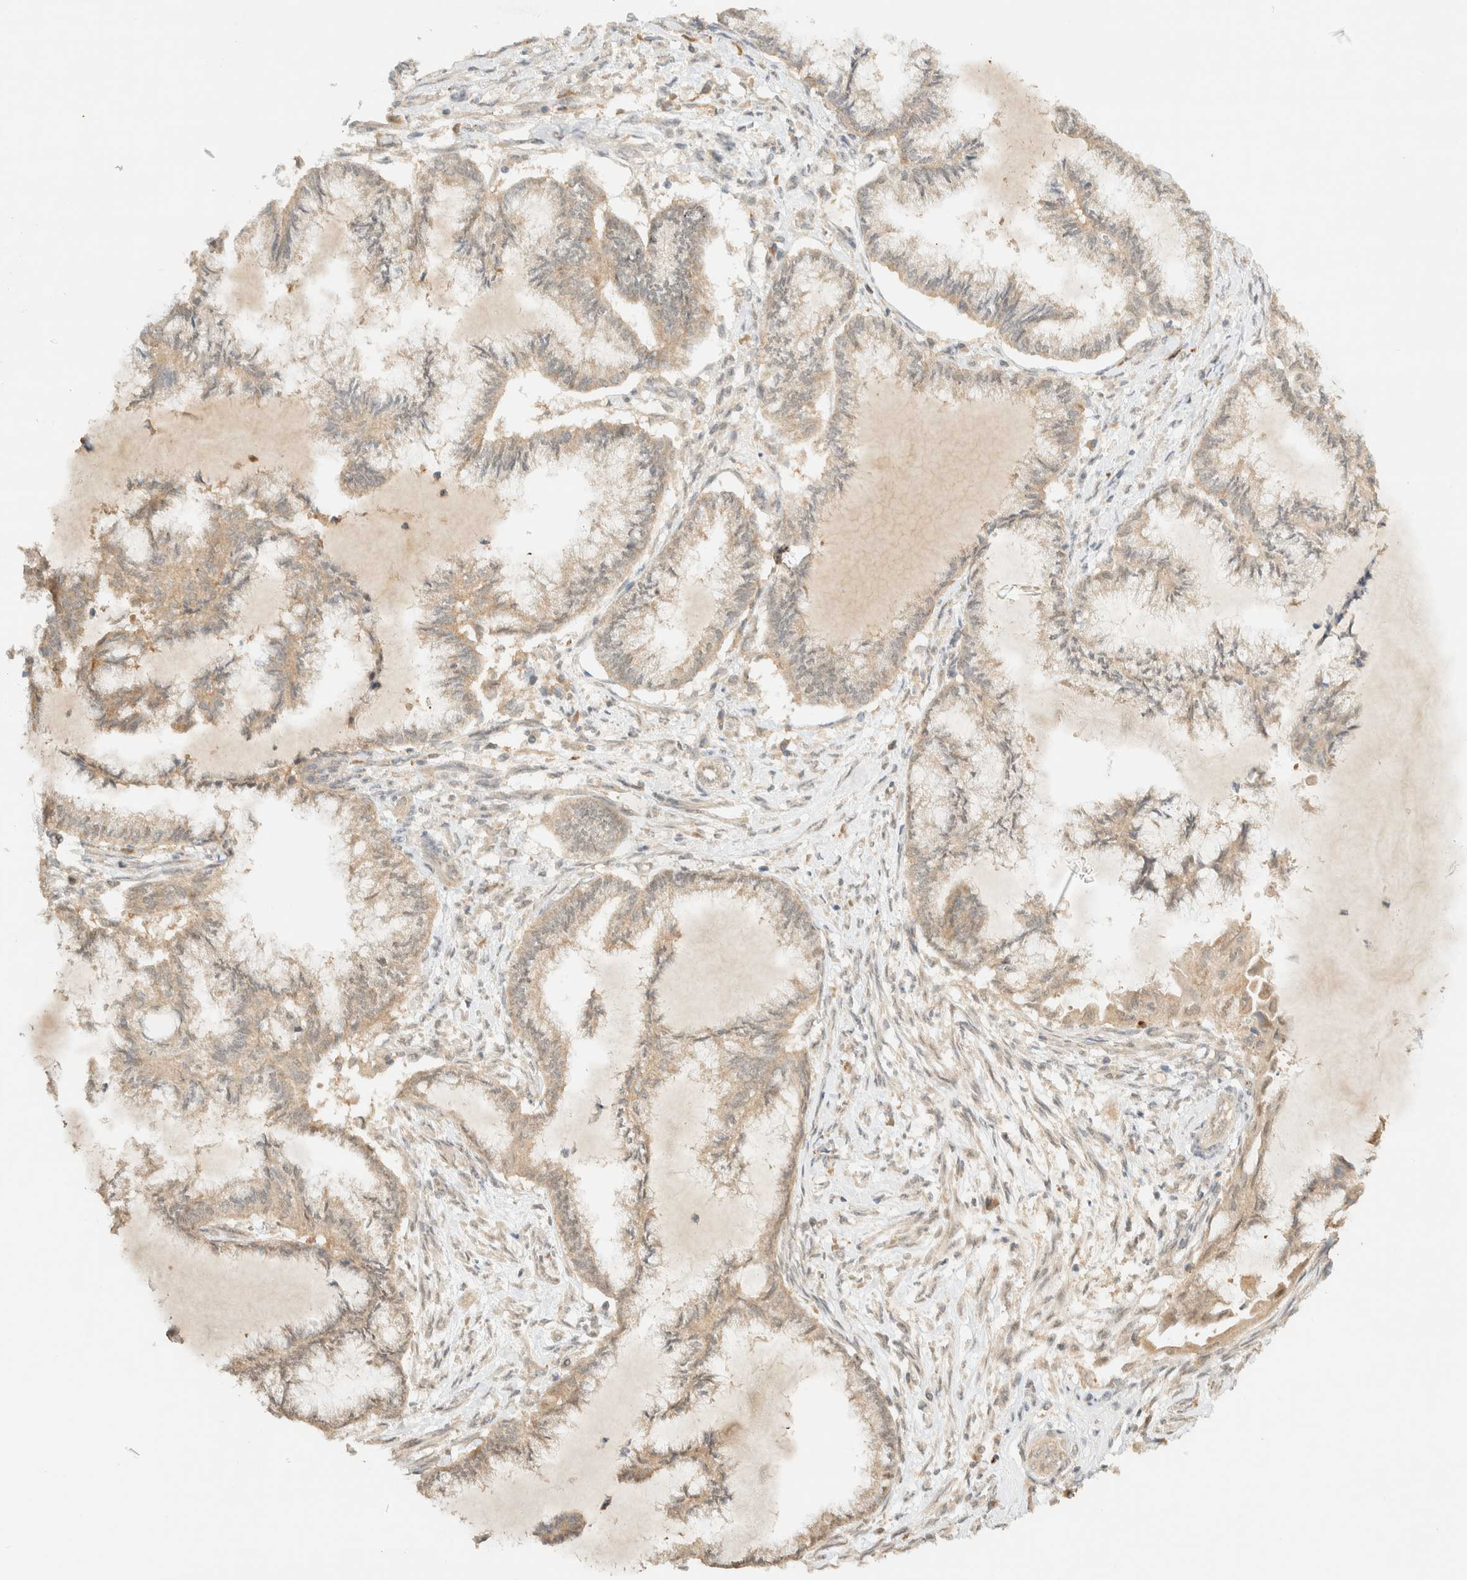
{"staining": {"intensity": "weak", "quantity": ">75%", "location": "cytoplasmic/membranous"}, "tissue": "endometrial cancer", "cell_type": "Tumor cells", "image_type": "cancer", "snomed": [{"axis": "morphology", "description": "Adenocarcinoma, NOS"}, {"axis": "topography", "description": "Endometrium"}], "caption": "Protein expression analysis of human endometrial cancer (adenocarcinoma) reveals weak cytoplasmic/membranous expression in approximately >75% of tumor cells.", "gene": "ZBTB34", "patient": {"sex": "female", "age": 86}}